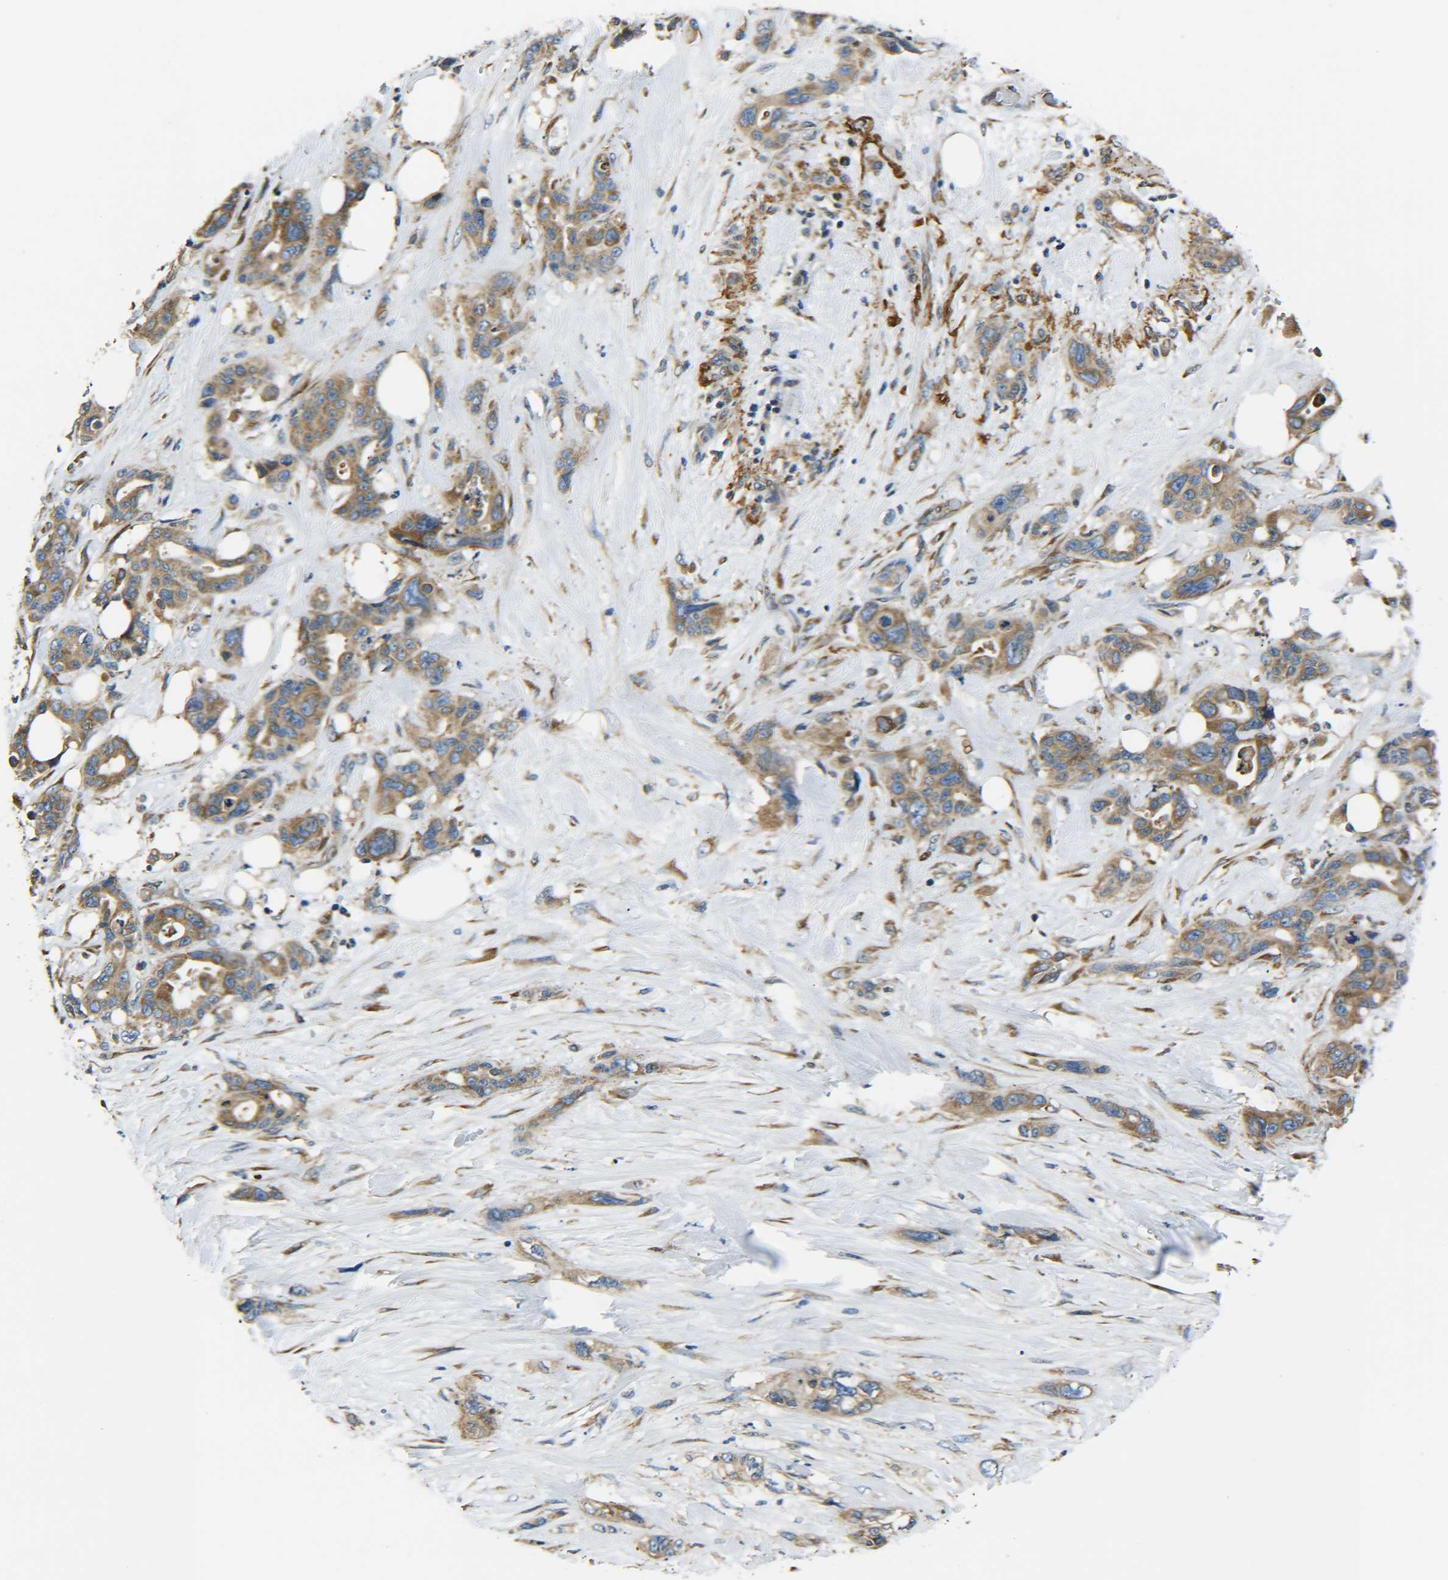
{"staining": {"intensity": "moderate", "quantity": ">75%", "location": "cytoplasmic/membranous"}, "tissue": "pancreatic cancer", "cell_type": "Tumor cells", "image_type": "cancer", "snomed": [{"axis": "morphology", "description": "Adenocarcinoma, NOS"}, {"axis": "topography", "description": "Pancreas"}], "caption": "The immunohistochemical stain highlights moderate cytoplasmic/membranous staining in tumor cells of pancreatic adenocarcinoma tissue.", "gene": "PREB", "patient": {"sex": "male", "age": 46}}